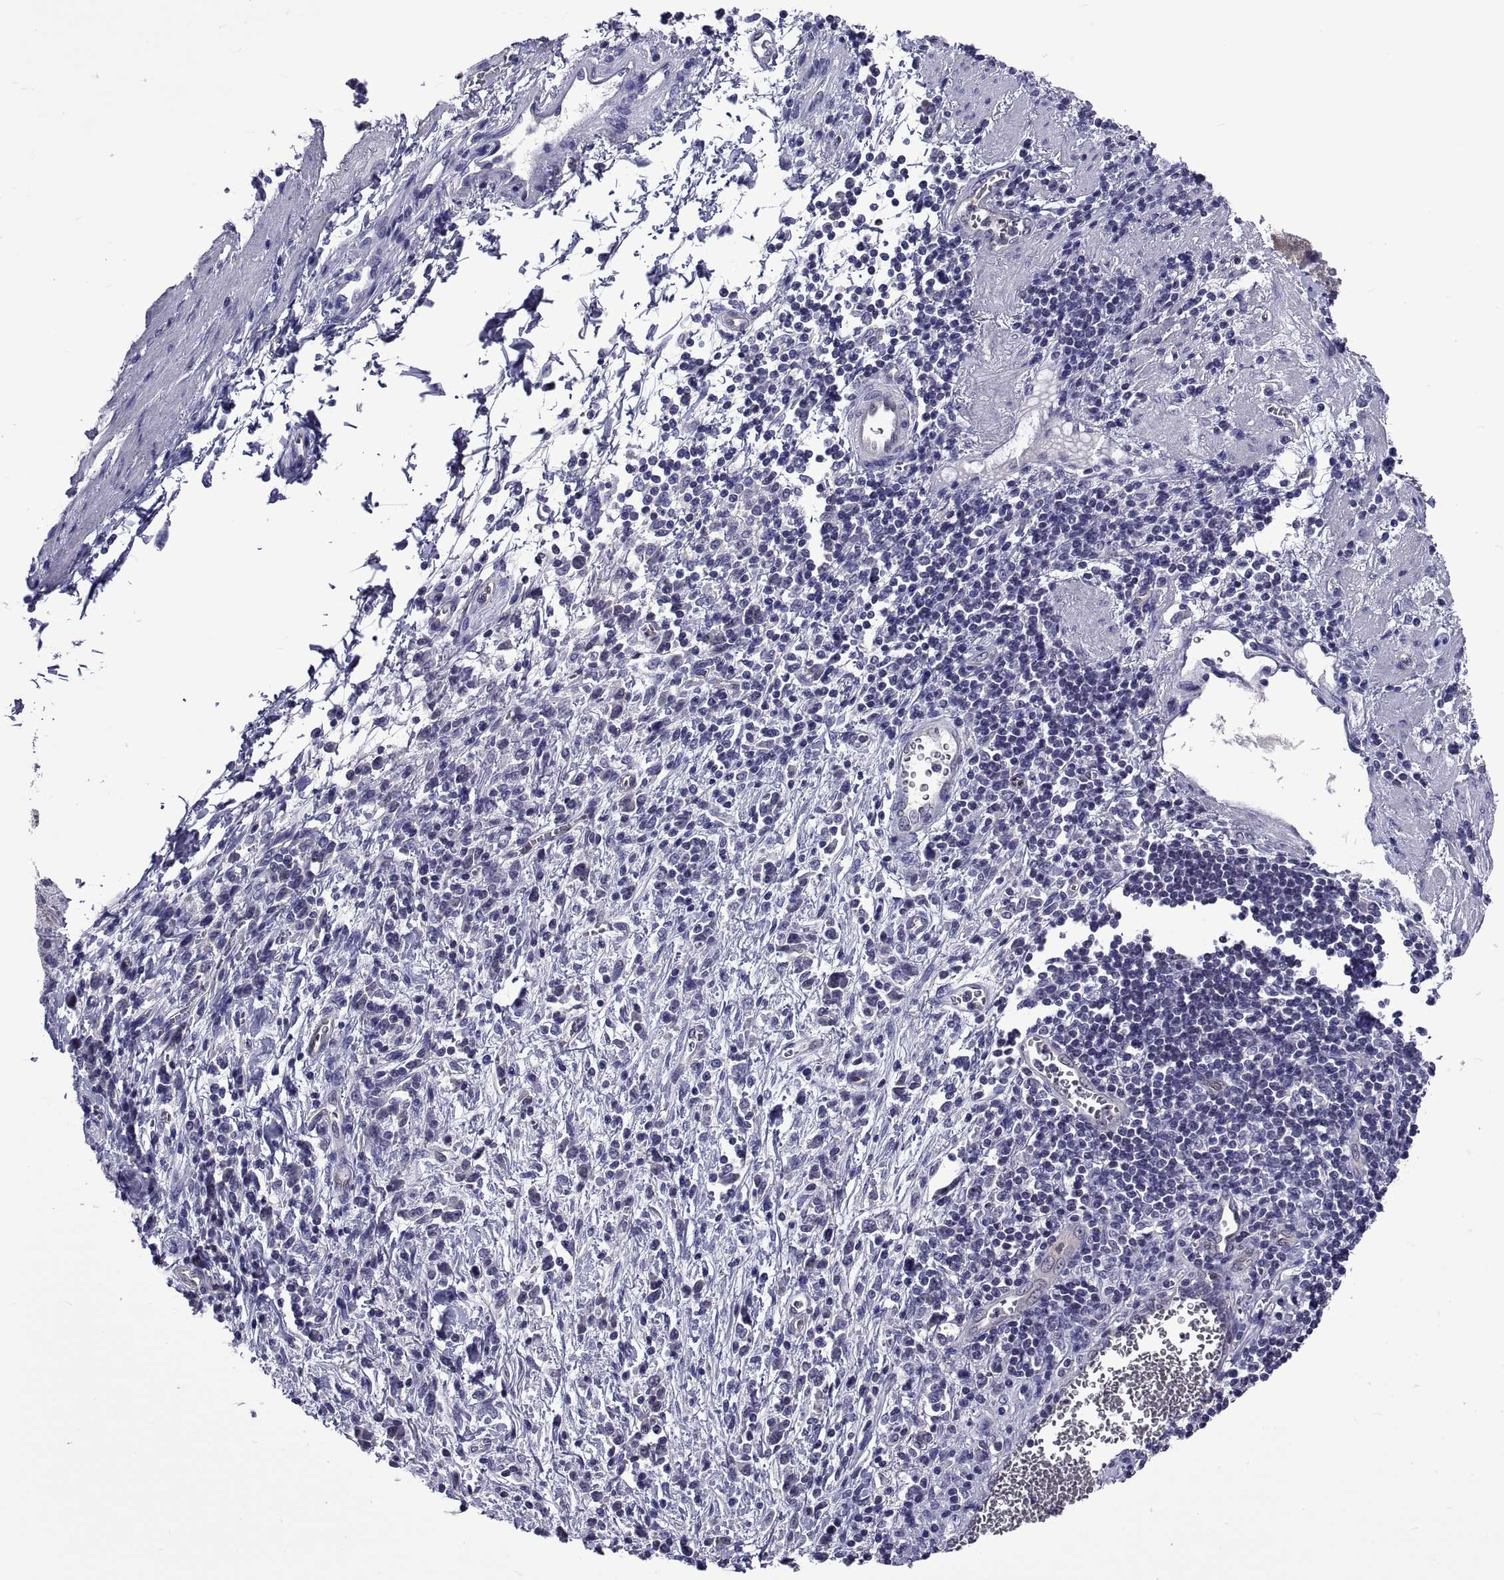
{"staining": {"intensity": "negative", "quantity": "none", "location": "none"}, "tissue": "stomach cancer", "cell_type": "Tumor cells", "image_type": "cancer", "snomed": [{"axis": "morphology", "description": "Adenocarcinoma, NOS"}, {"axis": "topography", "description": "Stomach"}], "caption": "This is an IHC photomicrograph of human adenocarcinoma (stomach). There is no expression in tumor cells.", "gene": "LCN9", "patient": {"sex": "female", "age": 57}}